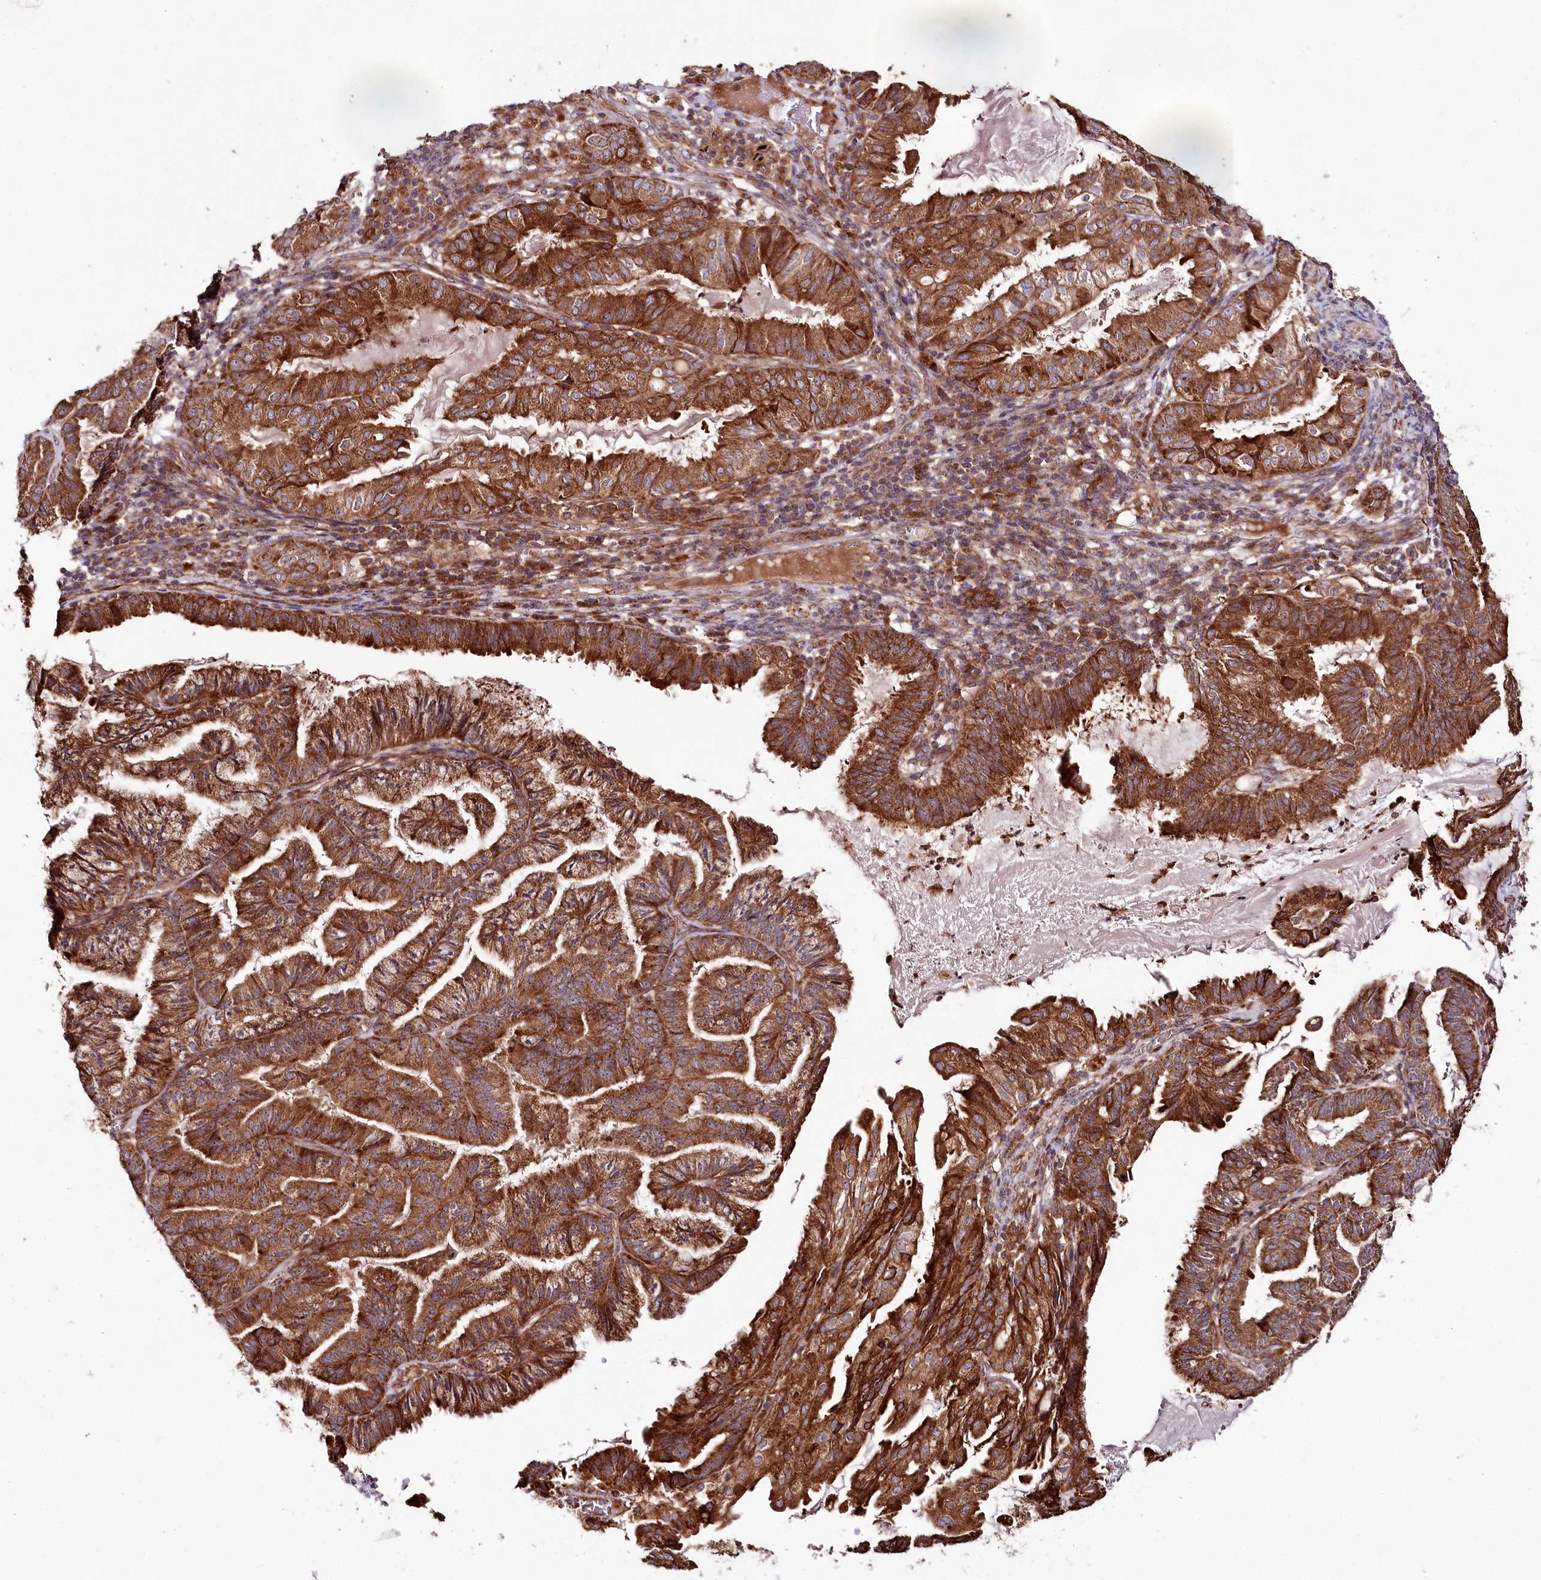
{"staining": {"intensity": "strong", "quantity": ">75%", "location": "cytoplasmic/membranous"}, "tissue": "endometrial cancer", "cell_type": "Tumor cells", "image_type": "cancer", "snomed": [{"axis": "morphology", "description": "Adenocarcinoma, NOS"}, {"axis": "topography", "description": "Endometrium"}], "caption": "Adenocarcinoma (endometrial) was stained to show a protein in brown. There is high levels of strong cytoplasmic/membranous expression in approximately >75% of tumor cells.", "gene": "RAB7A", "patient": {"sex": "female", "age": 86}}